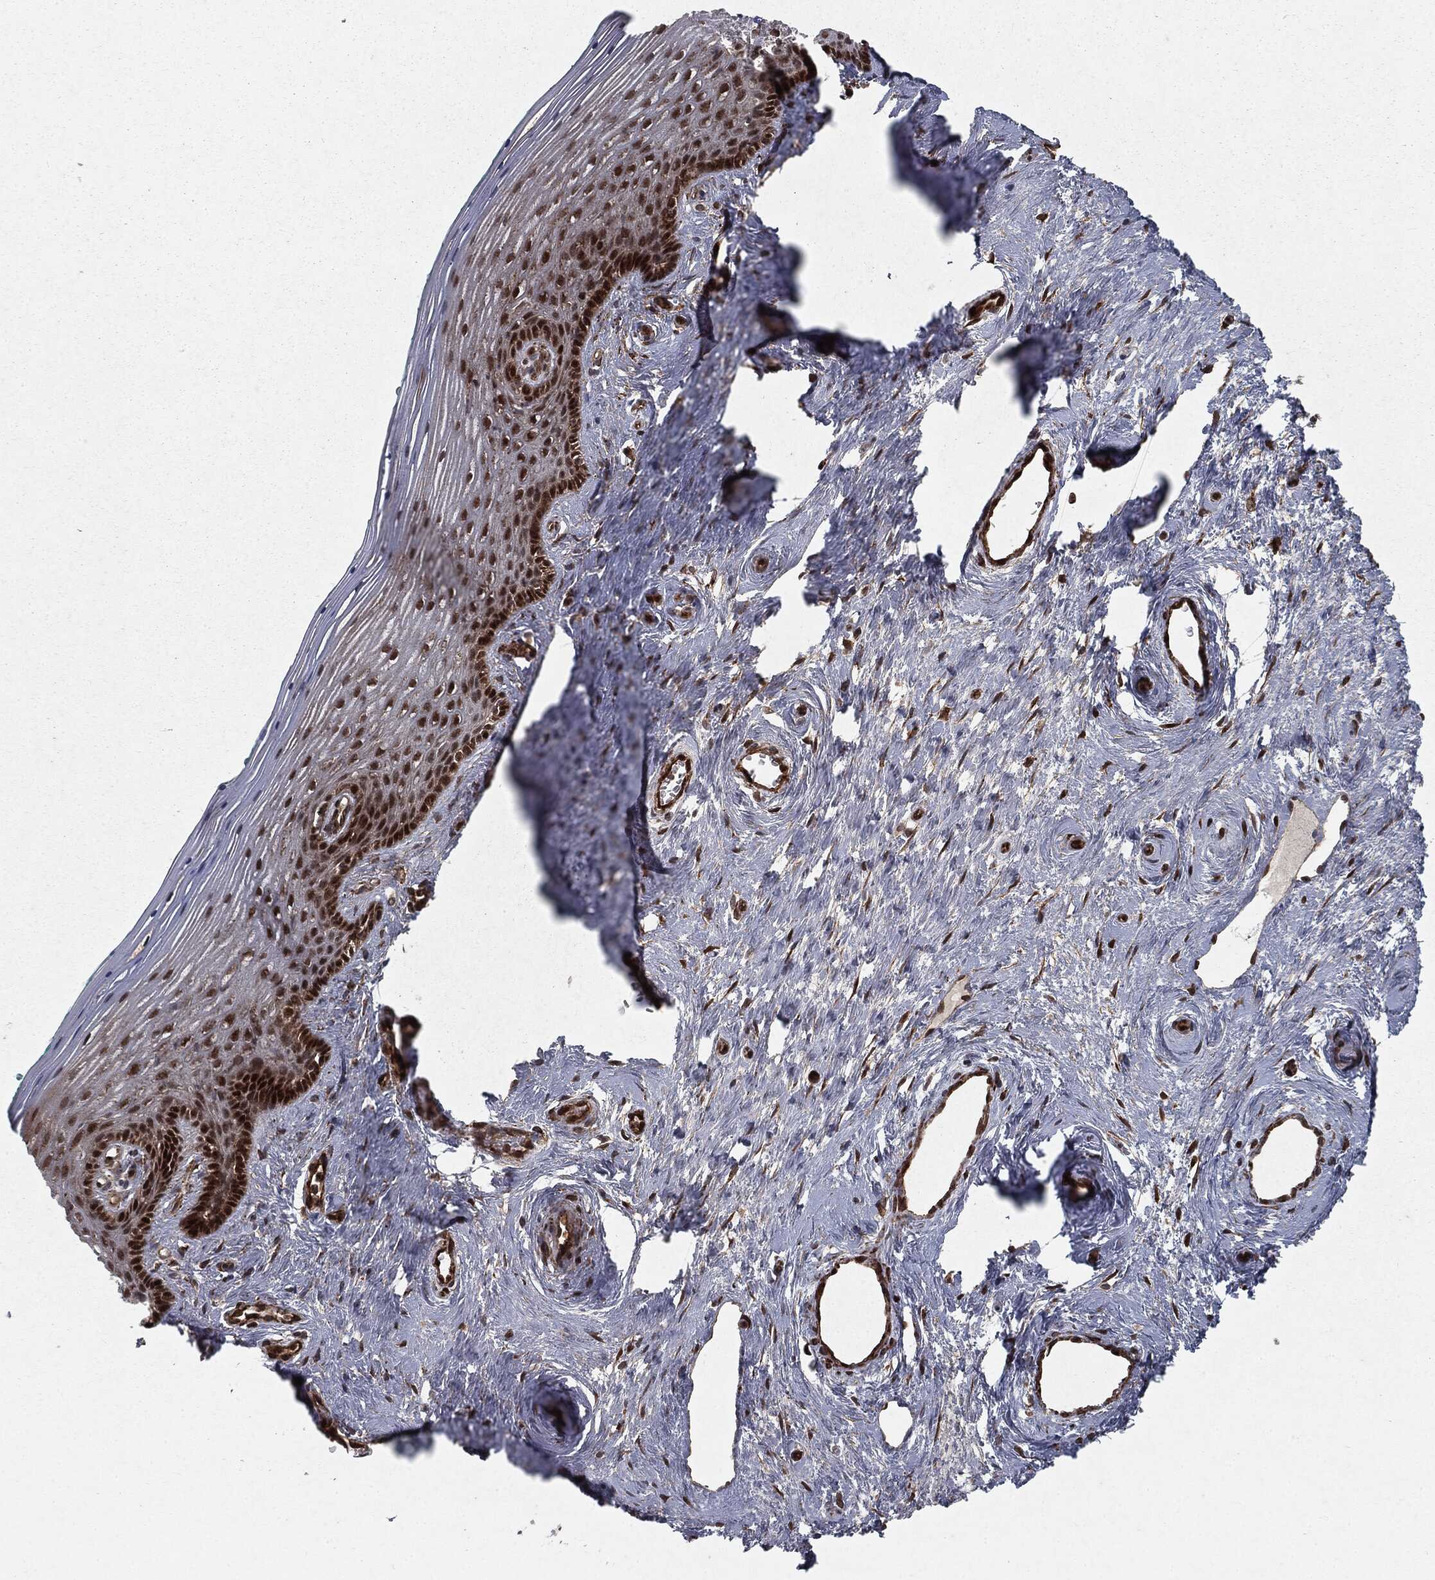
{"staining": {"intensity": "strong", "quantity": "25%-75%", "location": "nuclear"}, "tissue": "vagina", "cell_type": "Squamous epithelial cells", "image_type": "normal", "snomed": [{"axis": "morphology", "description": "Normal tissue, NOS"}, {"axis": "topography", "description": "Vagina"}], "caption": "A brown stain shows strong nuclear expression of a protein in squamous epithelial cells of normal vagina.", "gene": "RANBP9", "patient": {"sex": "female", "age": 45}}